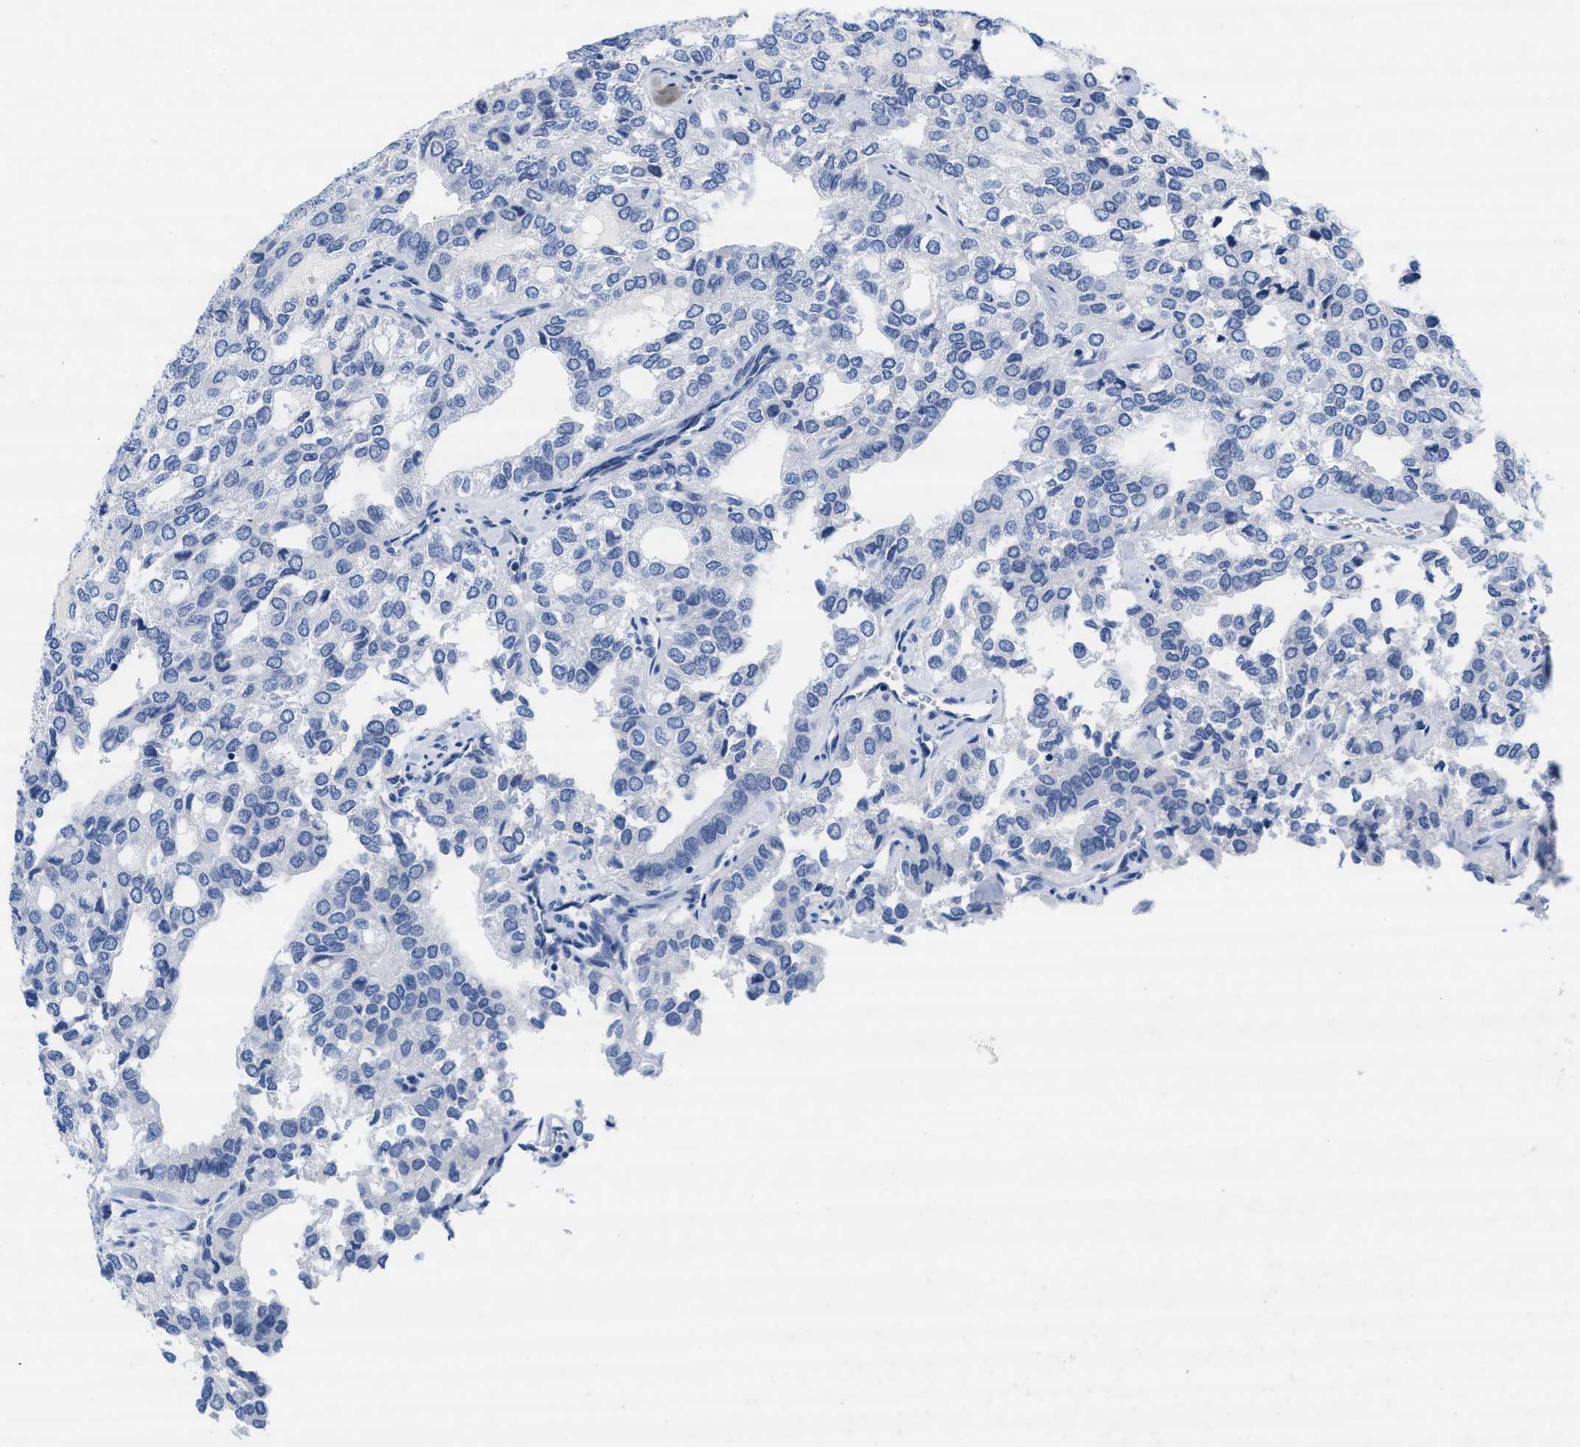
{"staining": {"intensity": "negative", "quantity": "none", "location": "none"}, "tissue": "thyroid cancer", "cell_type": "Tumor cells", "image_type": "cancer", "snomed": [{"axis": "morphology", "description": "Follicular adenoma carcinoma, NOS"}, {"axis": "topography", "description": "Thyroid gland"}], "caption": "High magnification brightfield microscopy of thyroid cancer stained with DAB (3,3'-diaminobenzidine) (brown) and counterstained with hematoxylin (blue): tumor cells show no significant staining.", "gene": "TTC3", "patient": {"sex": "male", "age": 75}}